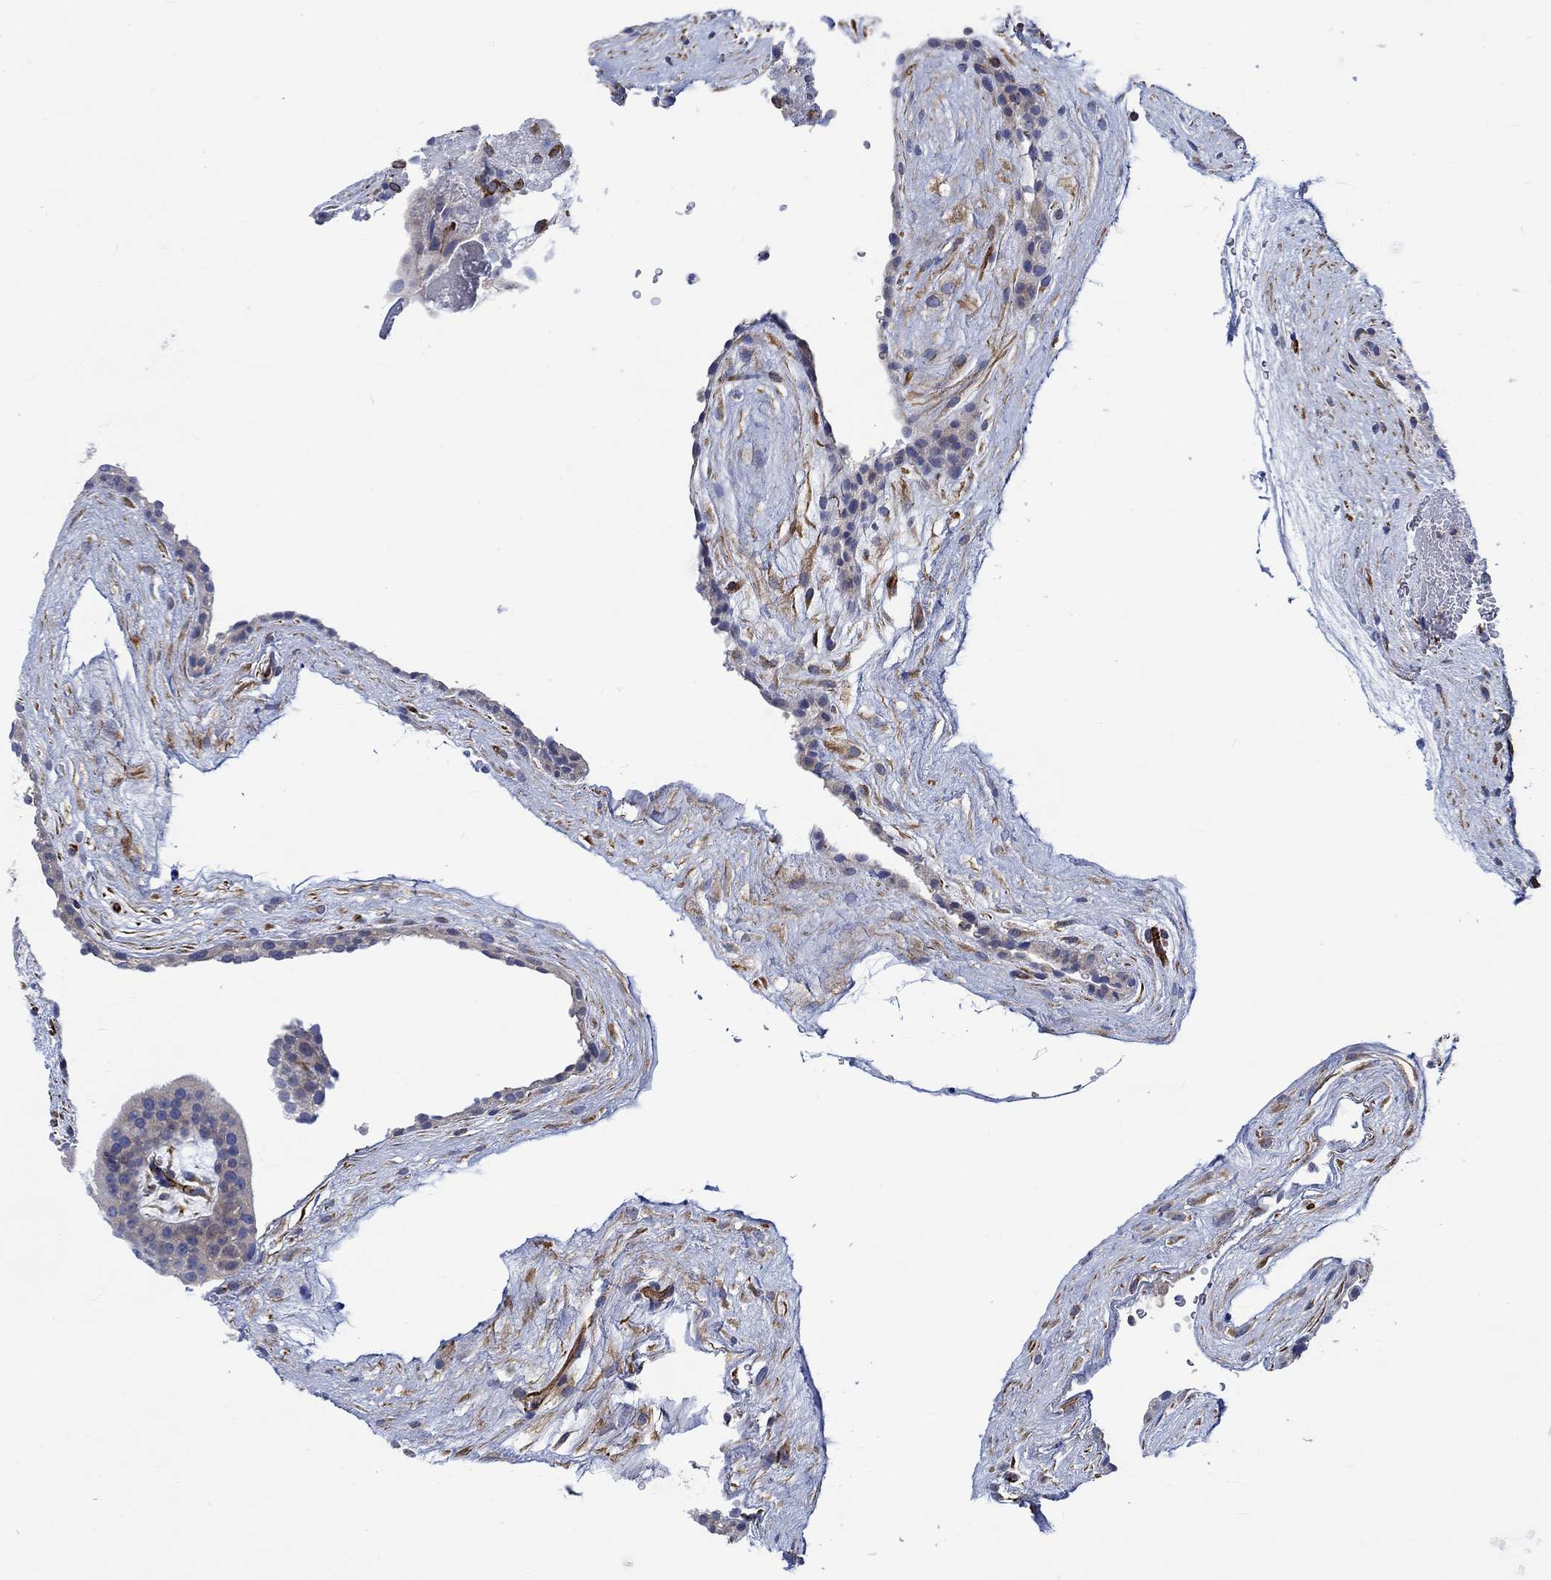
{"staining": {"intensity": "moderate", "quantity": ">75%", "location": "cytoplasmic/membranous"}, "tissue": "placenta", "cell_type": "Decidual cells", "image_type": "normal", "snomed": [{"axis": "morphology", "description": "Normal tissue, NOS"}, {"axis": "topography", "description": "Placenta"}], "caption": "Immunohistochemistry (IHC) staining of unremarkable placenta, which displays medium levels of moderate cytoplasmic/membranous positivity in approximately >75% of decidual cells indicating moderate cytoplasmic/membranous protein positivity. The staining was performed using DAB (brown) for protein detection and nuclei were counterstained in hematoxylin (blue).", "gene": "CAMK1D", "patient": {"sex": "female", "age": 19}}